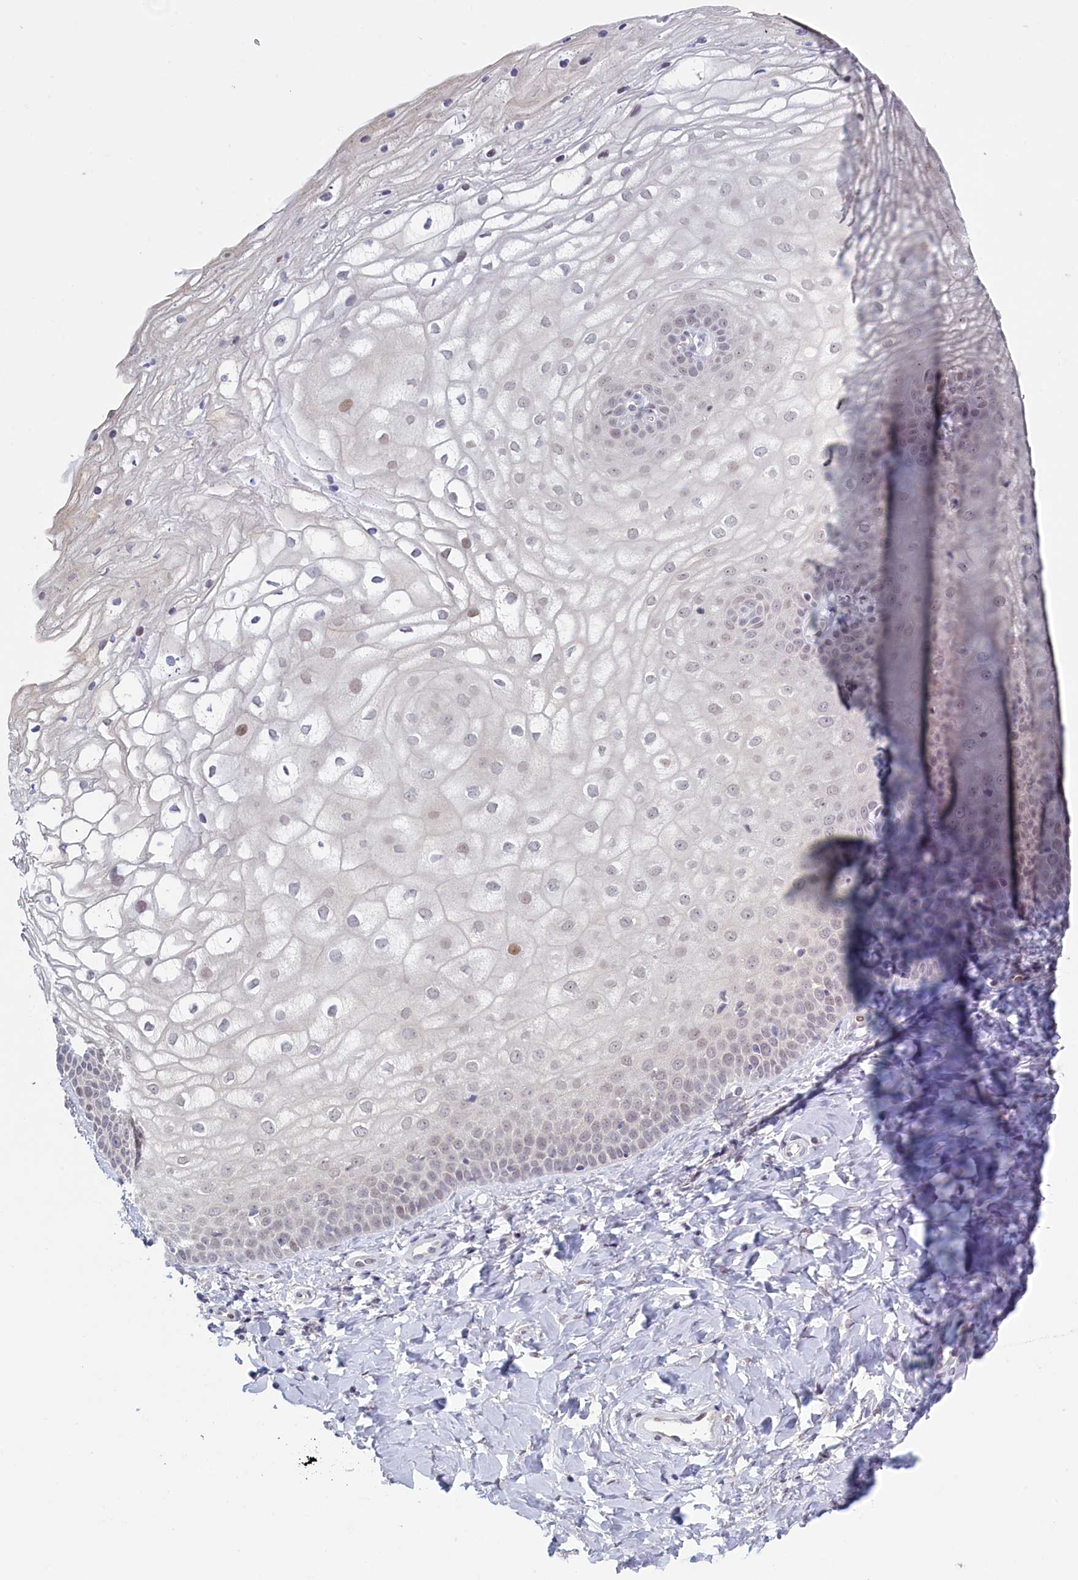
{"staining": {"intensity": "moderate", "quantity": "<25%", "location": "nuclear"}, "tissue": "vagina", "cell_type": "Squamous epithelial cells", "image_type": "normal", "snomed": [{"axis": "morphology", "description": "Normal tissue, NOS"}, {"axis": "topography", "description": "Vagina"}], "caption": "An image of vagina stained for a protein reveals moderate nuclear brown staining in squamous epithelial cells.", "gene": "ATF7IP2", "patient": {"sex": "female", "age": 68}}